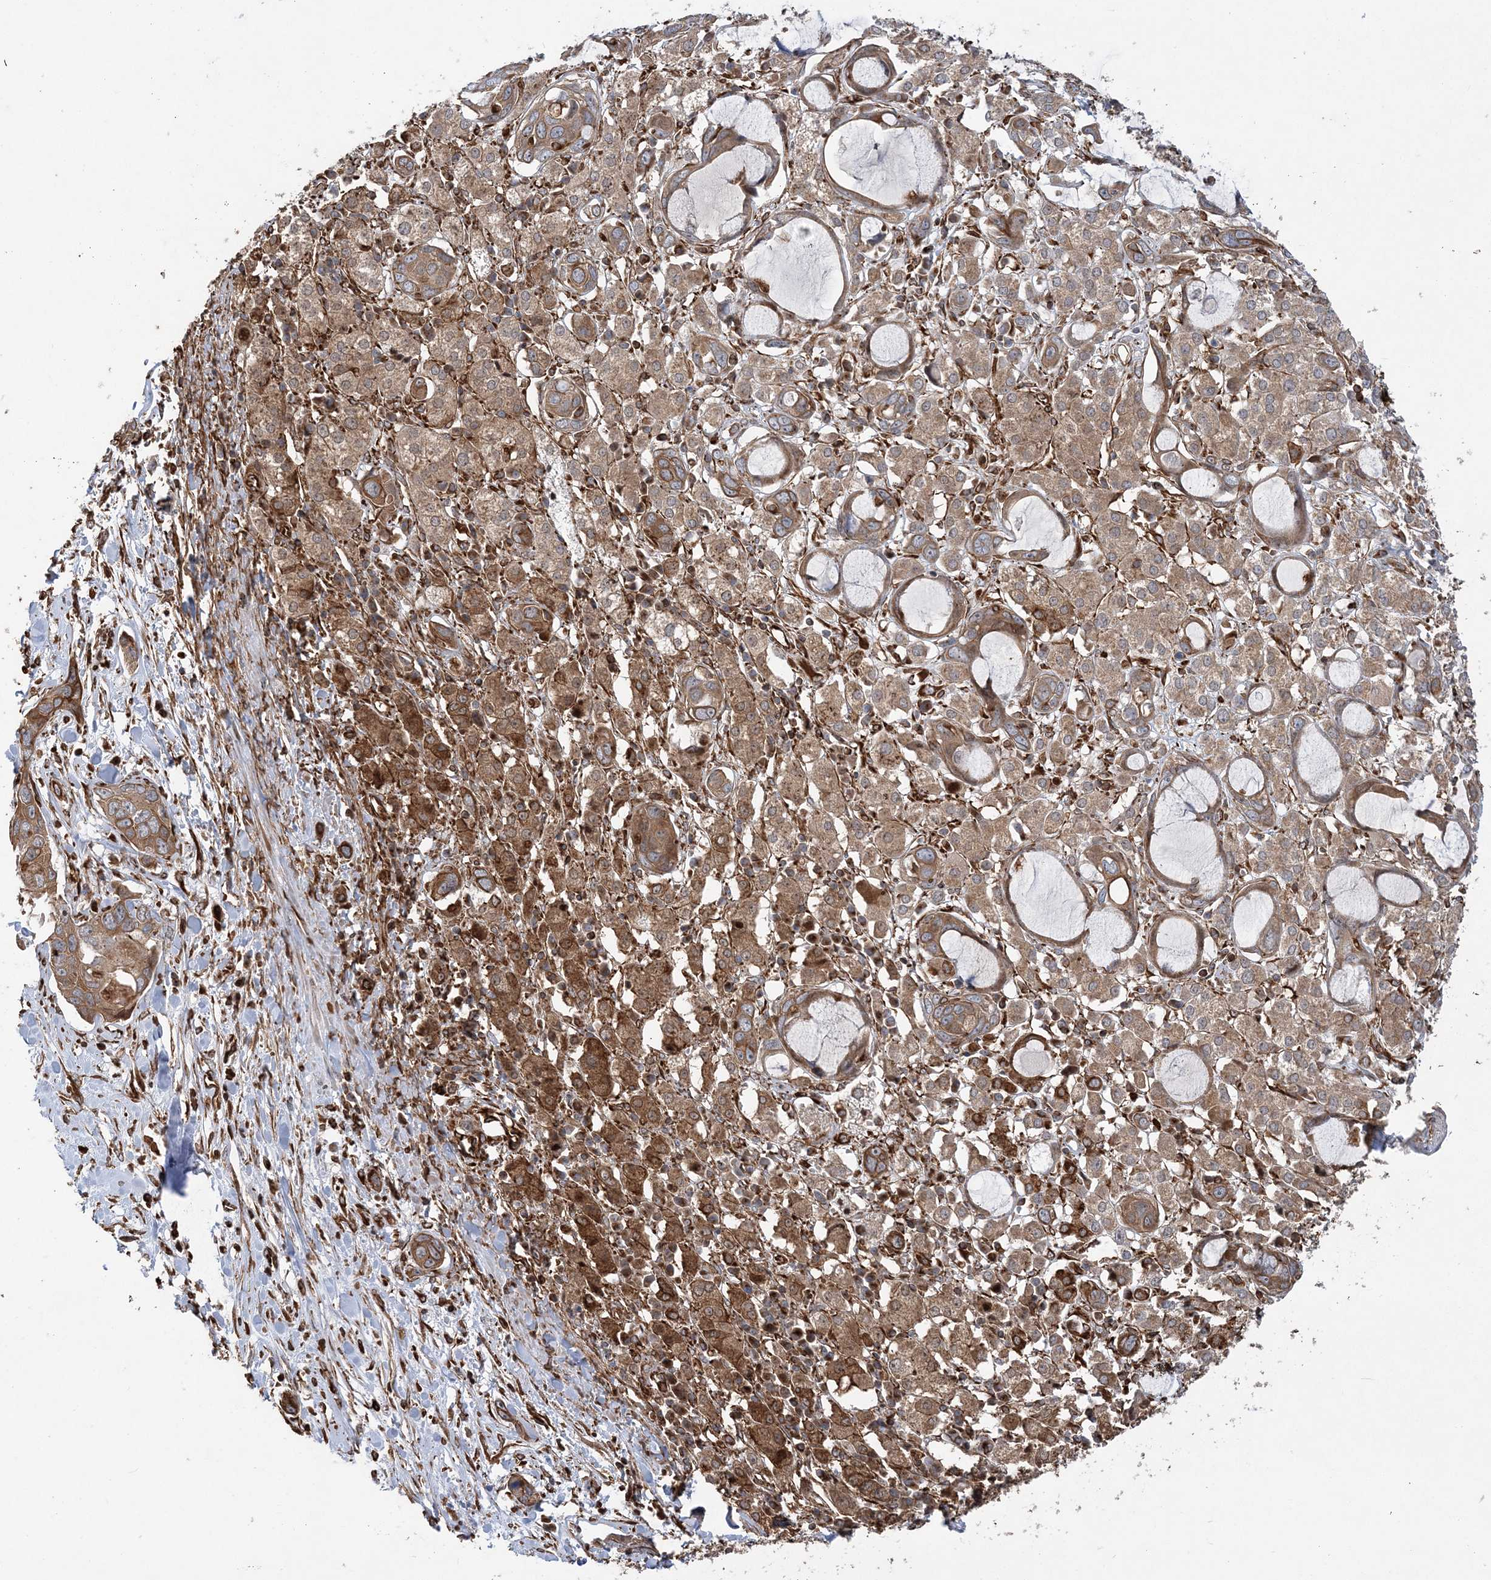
{"staining": {"intensity": "moderate", "quantity": ">75%", "location": "cytoplasmic/membranous"}, "tissue": "pancreatic cancer", "cell_type": "Tumor cells", "image_type": "cancer", "snomed": [{"axis": "morphology", "description": "Adenocarcinoma, NOS"}, {"axis": "topography", "description": "Pancreas"}], "caption": "IHC (DAB) staining of pancreatic adenocarcinoma exhibits moderate cytoplasmic/membranous protein positivity in approximately >75% of tumor cells.", "gene": "FAM114A2", "patient": {"sex": "female", "age": 60}}